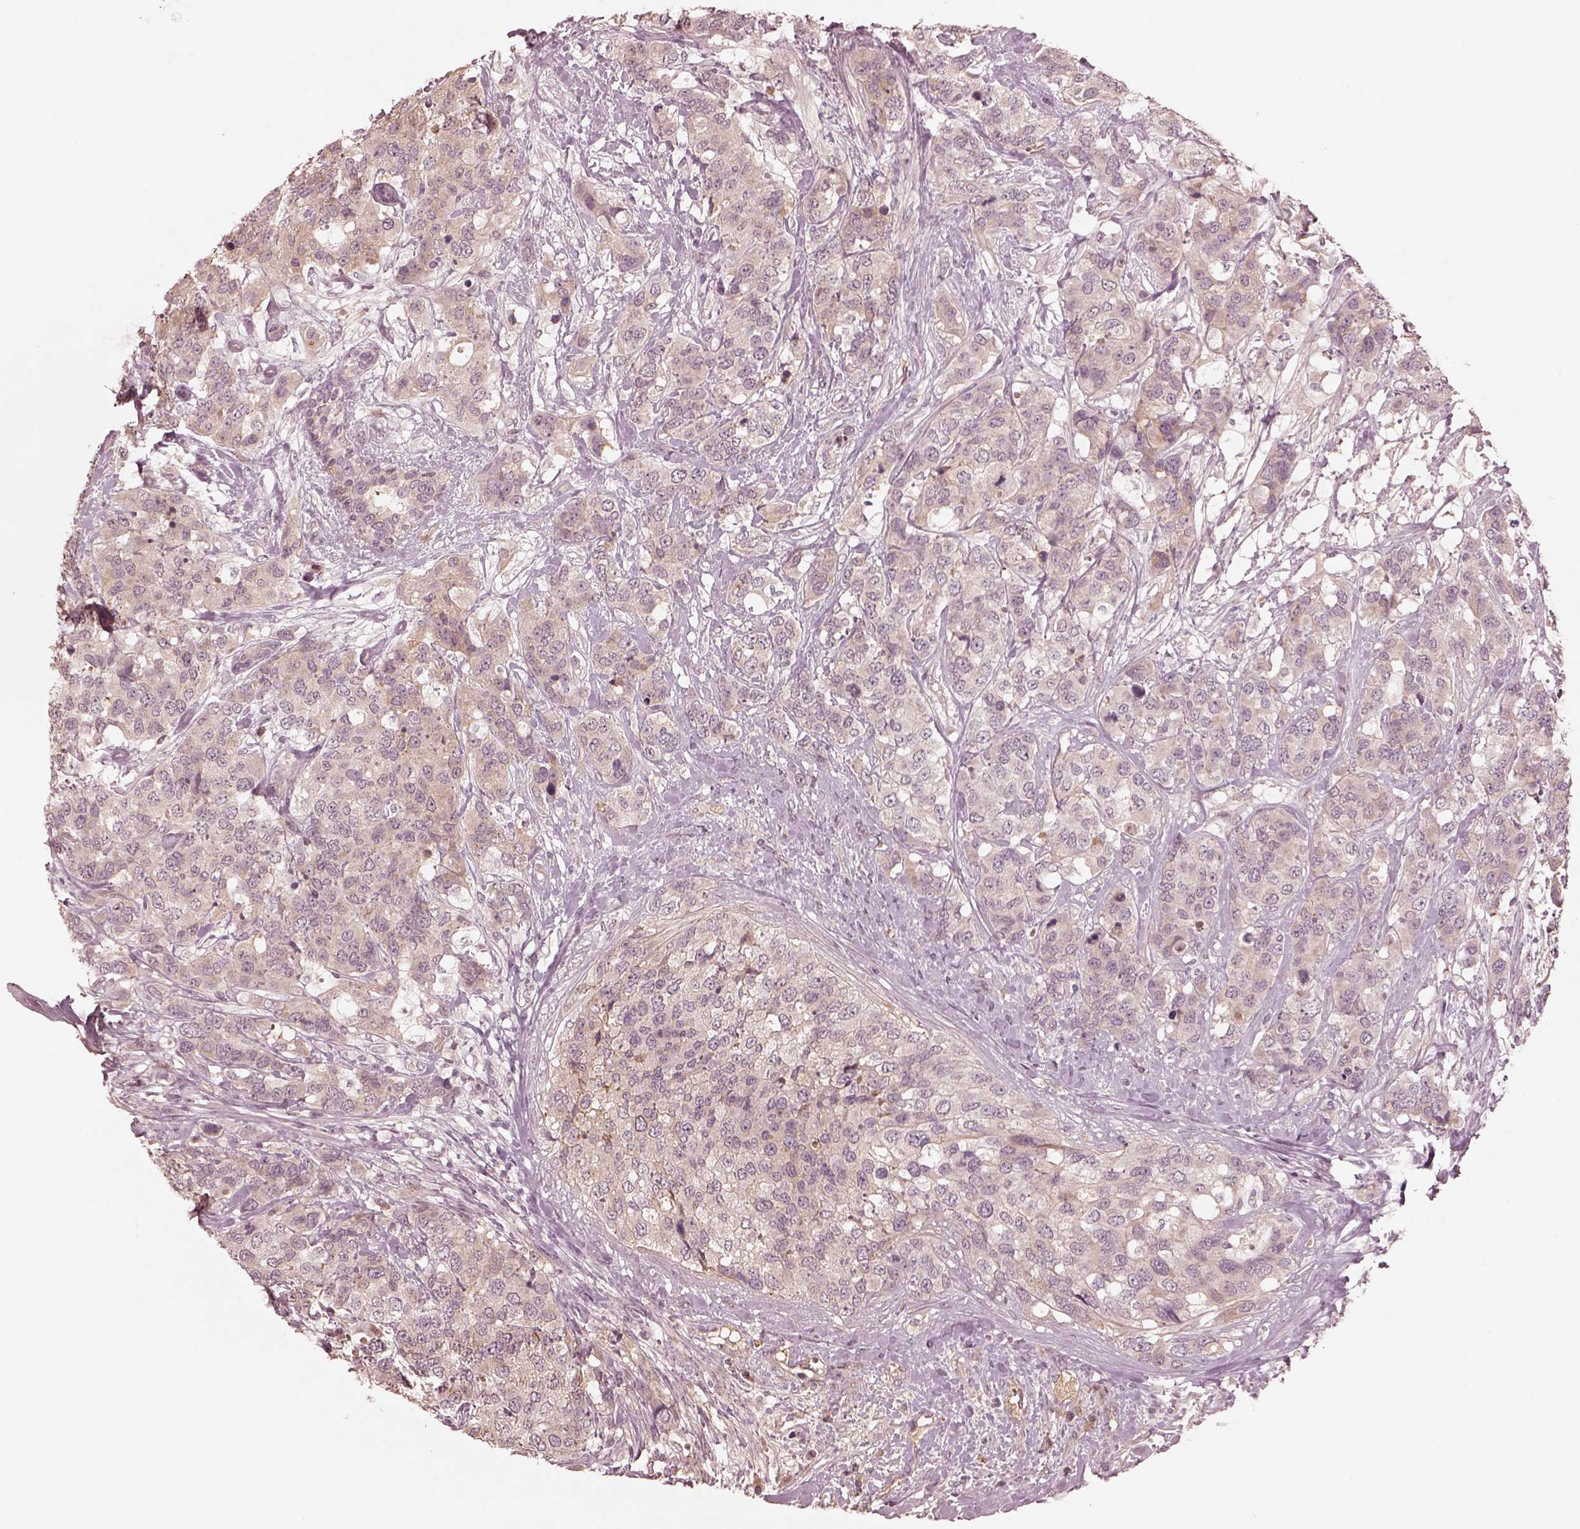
{"staining": {"intensity": "negative", "quantity": "none", "location": "none"}, "tissue": "breast cancer", "cell_type": "Tumor cells", "image_type": "cancer", "snomed": [{"axis": "morphology", "description": "Lobular carcinoma"}, {"axis": "topography", "description": "Breast"}], "caption": "Immunohistochemical staining of human breast cancer (lobular carcinoma) reveals no significant positivity in tumor cells.", "gene": "TF", "patient": {"sex": "female", "age": 59}}